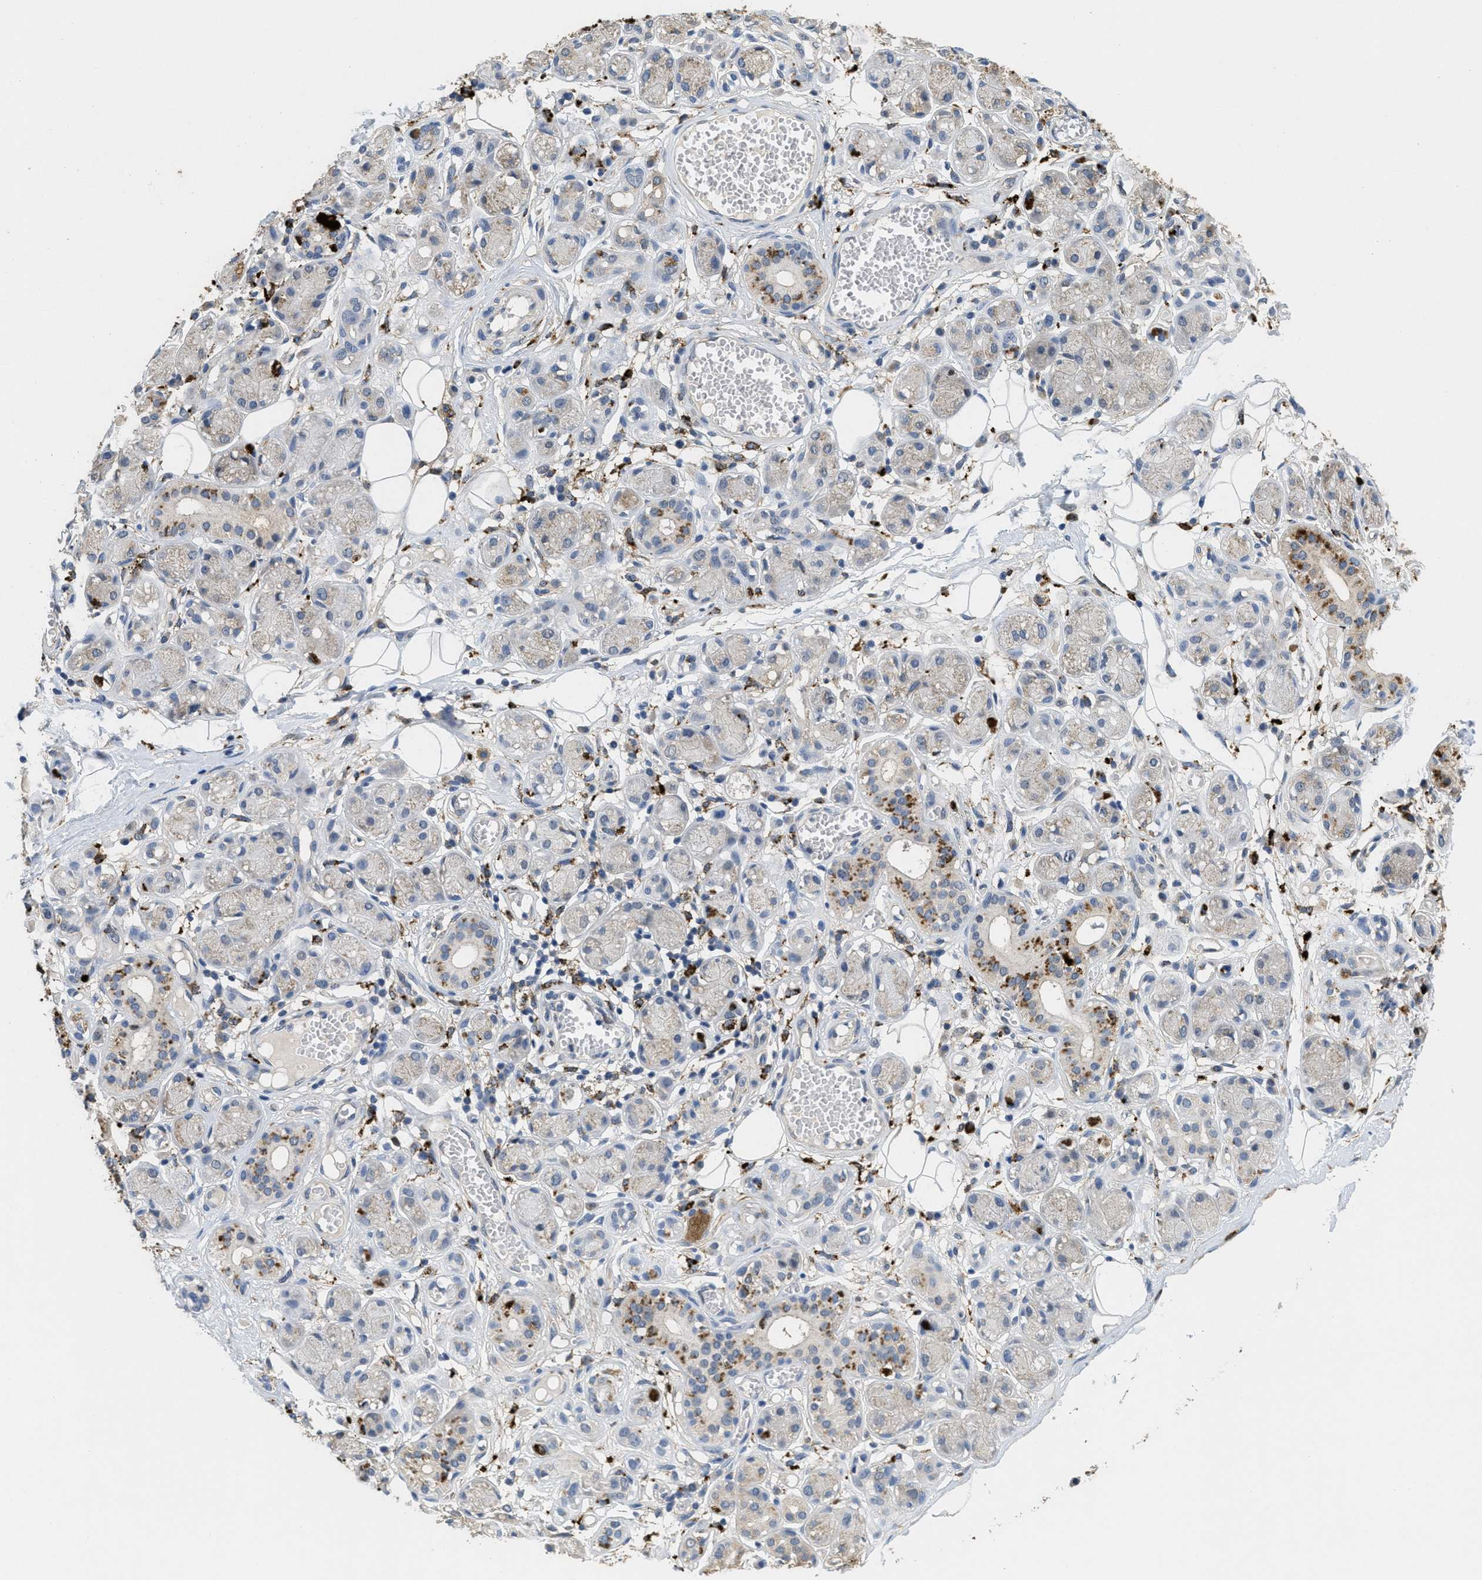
{"staining": {"intensity": "moderate", "quantity": ">75%", "location": "cytoplasmic/membranous"}, "tissue": "adipose tissue", "cell_type": "Adipocytes", "image_type": "normal", "snomed": [{"axis": "morphology", "description": "Normal tissue, NOS"}, {"axis": "morphology", "description": "Inflammation, NOS"}, {"axis": "topography", "description": "Salivary gland"}, {"axis": "topography", "description": "Peripheral nerve tissue"}], "caption": "DAB immunohistochemical staining of benign human adipose tissue reveals moderate cytoplasmic/membranous protein staining in about >75% of adipocytes.", "gene": "BMPR2", "patient": {"sex": "female", "age": 75}}